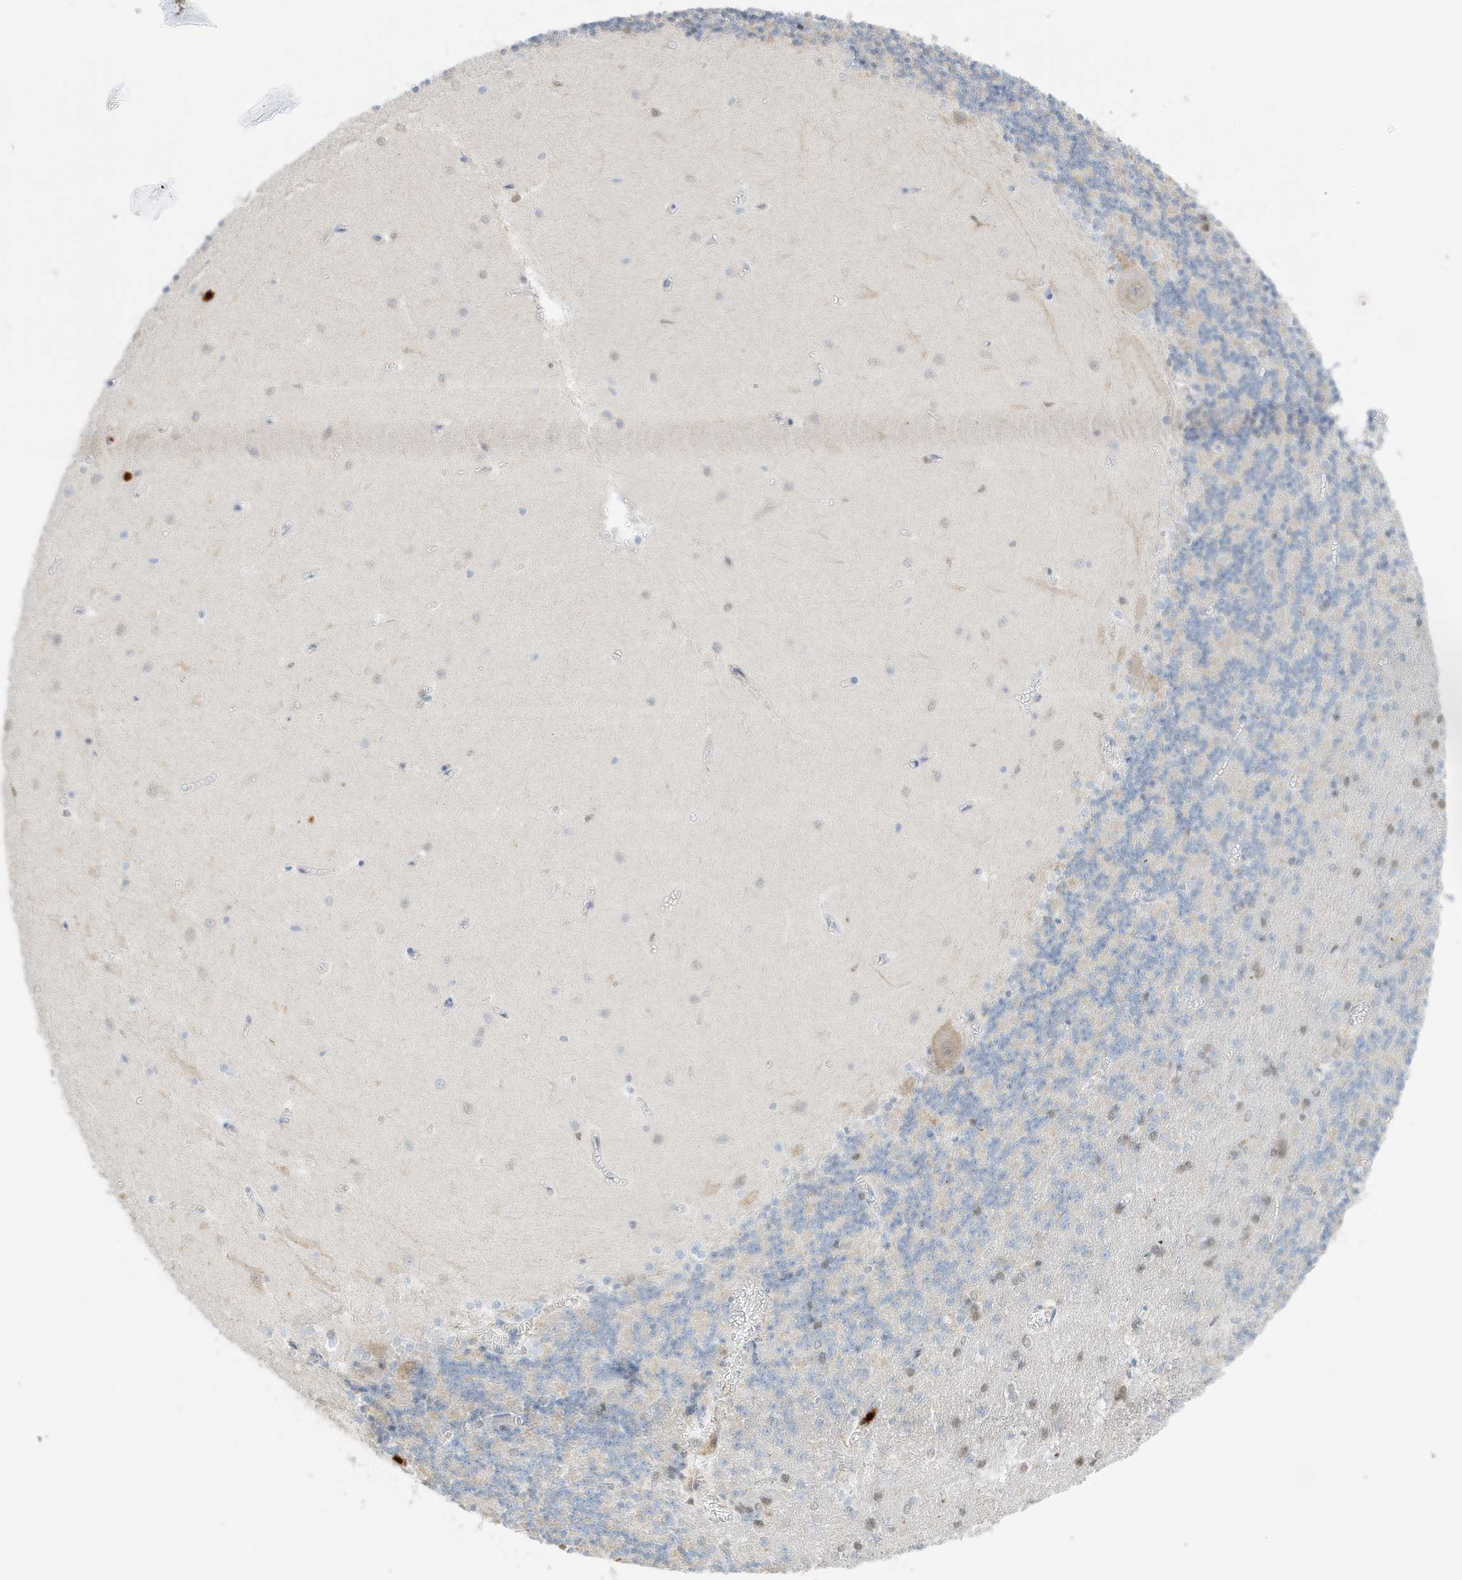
{"staining": {"intensity": "weak", "quantity": "<25%", "location": "cytoplasmic/membranous"}, "tissue": "cerebellum", "cell_type": "Cells in granular layer", "image_type": "normal", "snomed": [{"axis": "morphology", "description": "Normal tissue, NOS"}, {"axis": "topography", "description": "Cerebellum"}], "caption": "Cells in granular layer are negative for brown protein staining in unremarkable cerebellum. (DAB (3,3'-diaminobenzidine) immunohistochemistry (IHC), high magnification).", "gene": "GCA", "patient": {"sex": "male", "age": 37}}